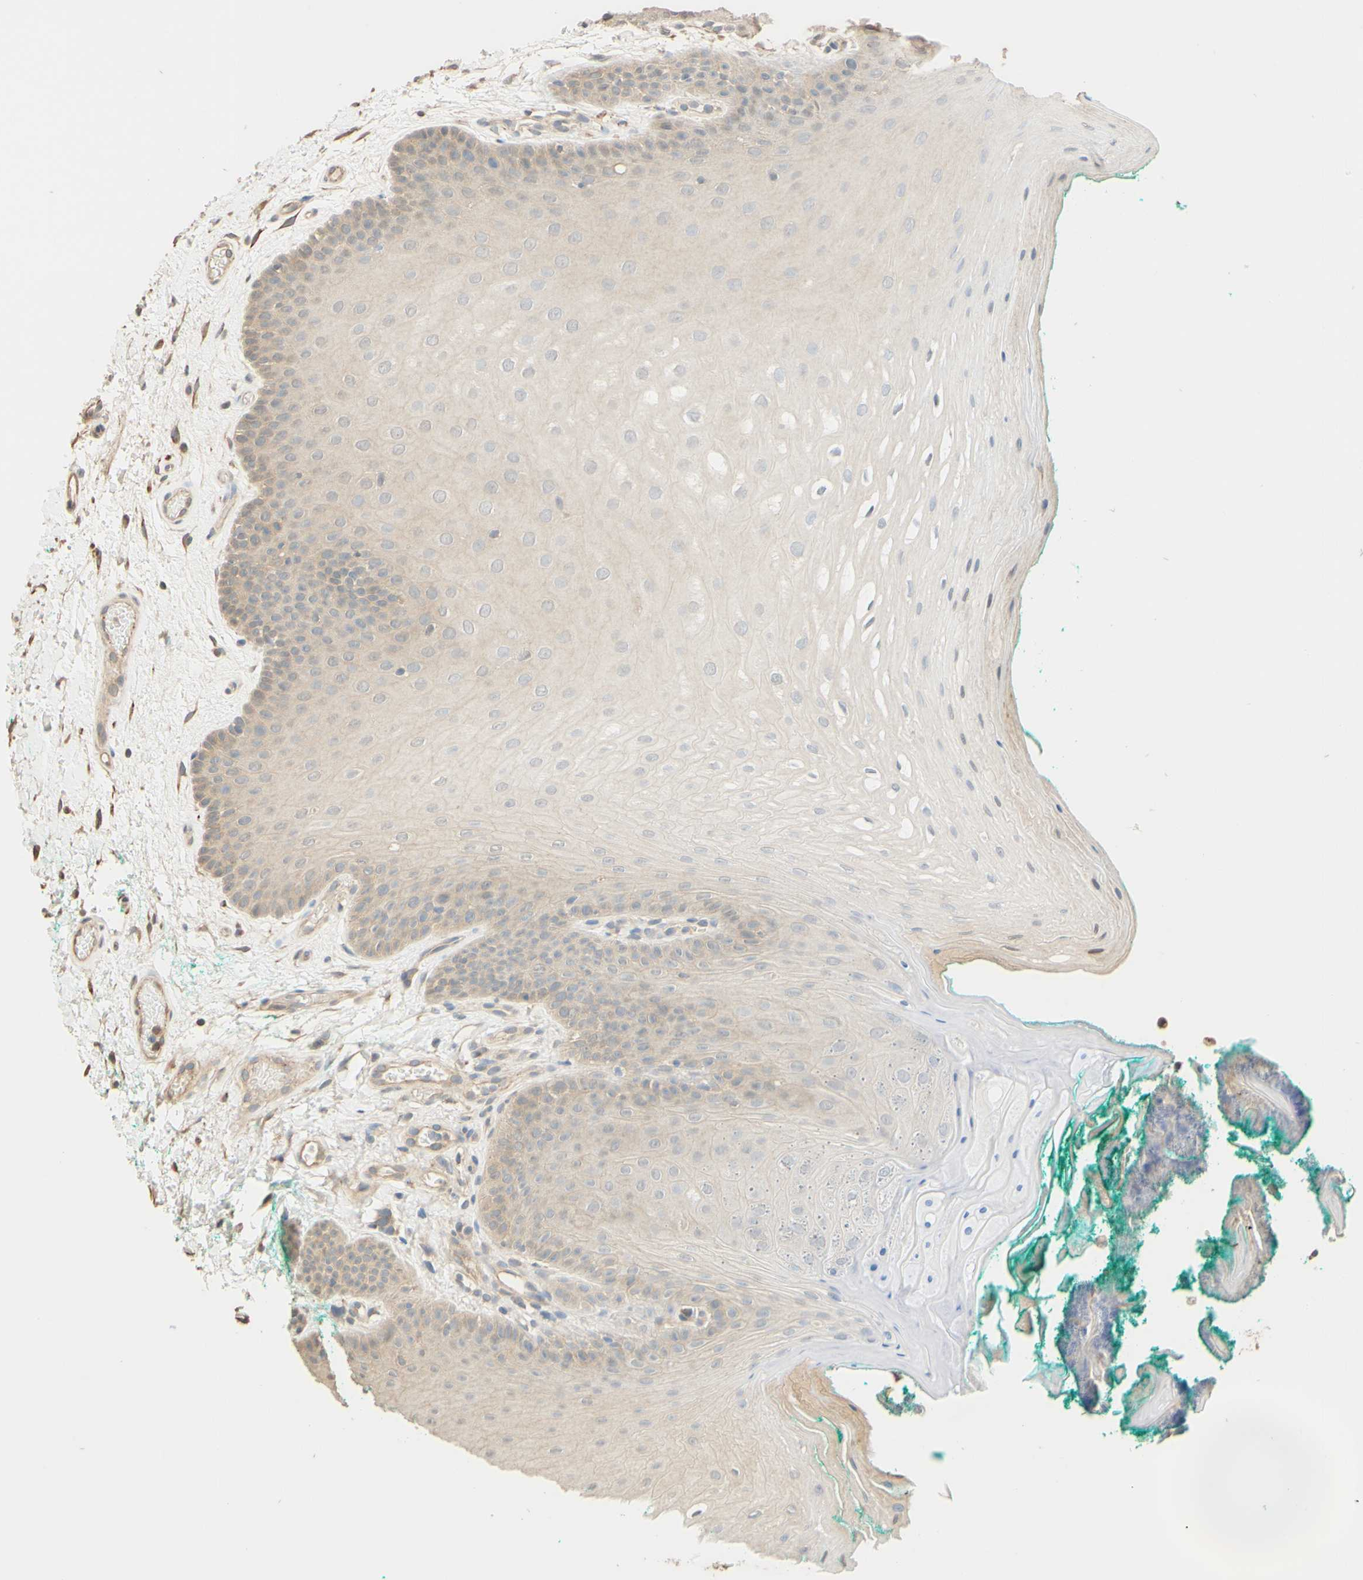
{"staining": {"intensity": "weak", "quantity": "<25%", "location": "cytoplasmic/membranous"}, "tissue": "oral mucosa", "cell_type": "Squamous epithelial cells", "image_type": "normal", "snomed": [{"axis": "morphology", "description": "Normal tissue, NOS"}, {"axis": "topography", "description": "Skeletal muscle"}, {"axis": "topography", "description": "Oral tissue"}], "caption": "Protein analysis of unremarkable oral mucosa exhibits no significant expression in squamous epithelial cells.", "gene": "SMIM19", "patient": {"sex": "male", "age": 58}}